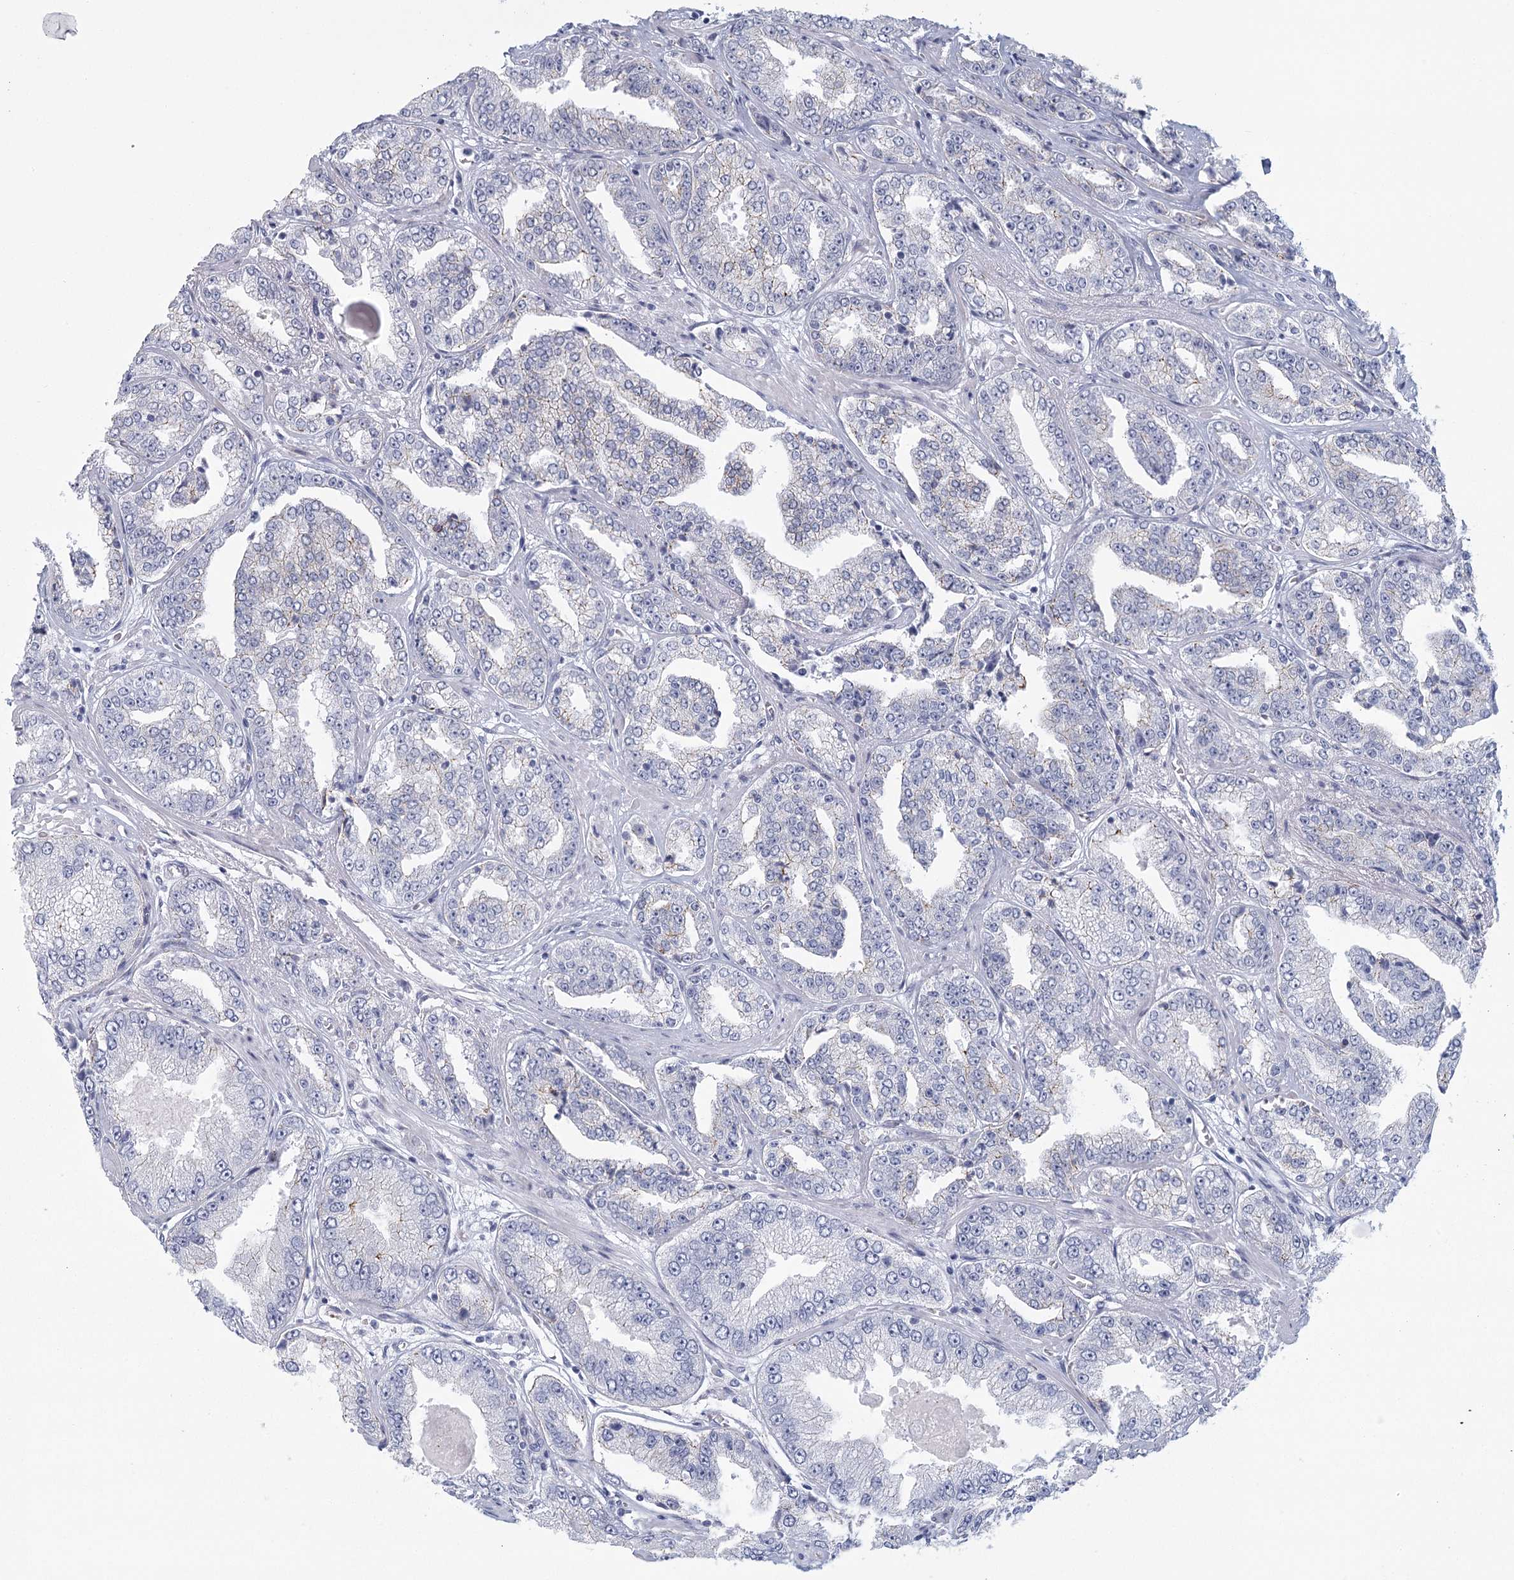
{"staining": {"intensity": "negative", "quantity": "none", "location": "none"}, "tissue": "prostate cancer", "cell_type": "Tumor cells", "image_type": "cancer", "snomed": [{"axis": "morphology", "description": "Adenocarcinoma, High grade"}, {"axis": "topography", "description": "Prostate"}], "caption": "Immunohistochemistry image of neoplastic tissue: human high-grade adenocarcinoma (prostate) stained with DAB demonstrates no significant protein positivity in tumor cells.", "gene": "WNT8B", "patient": {"sex": "male", "age": 71}}